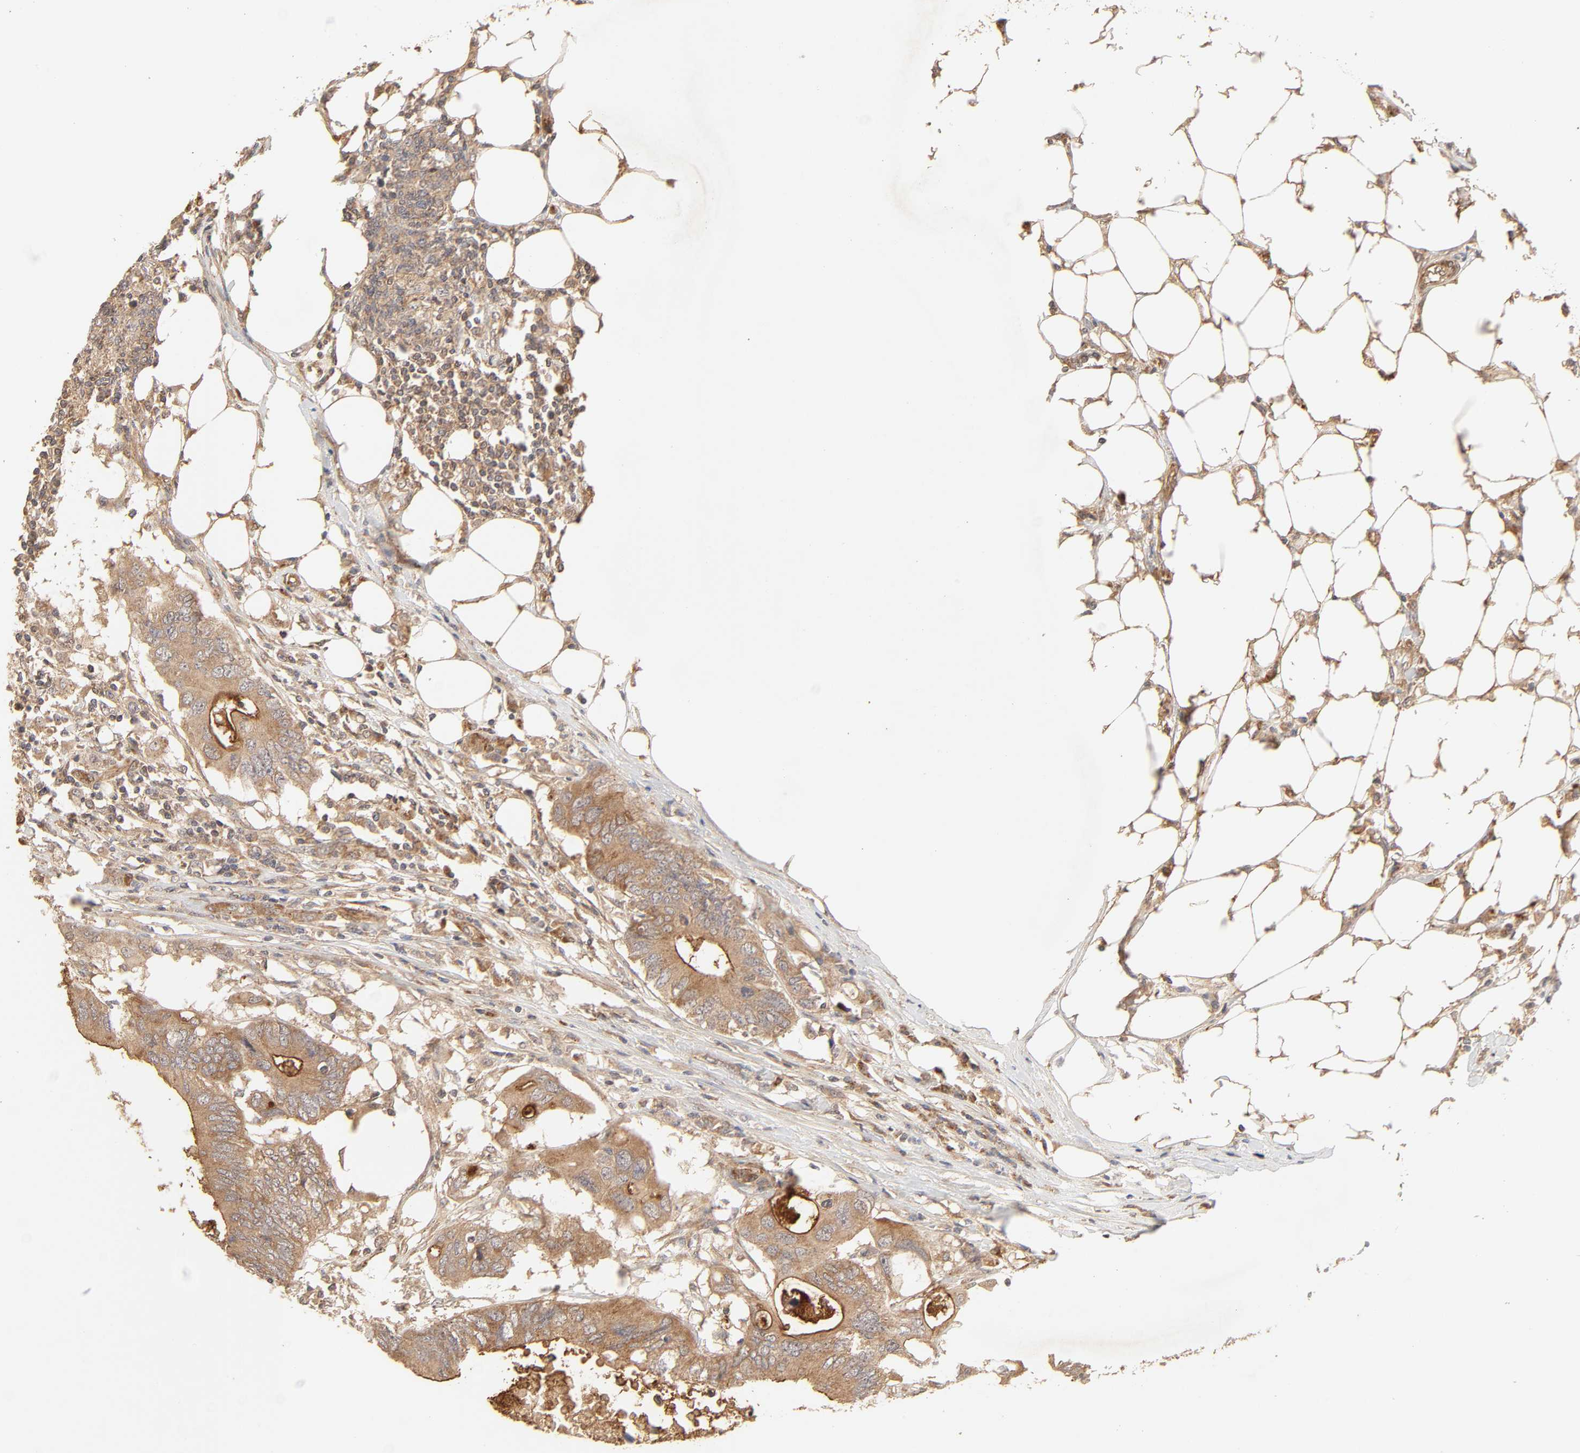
{"staining": {"intensity": "strong", "quantity": ">75%", "location": "cytoplasmic/membranous"}, "tissue": "colorectal cancer", "cell_type": "Tumor cells", "image_type": "cancer", "snomed": [{"axis": "morphology", "description": "Adenocarcinoma, NOS"}, {"axis": "topography", "description": "Colon"}], "caption": "Brown immunohistochemical staining in colorectal cancer reveals strong cytoplasmic/membranous positivity in about >75% of tumor cells. (DAB = brown stain, brightfield microscopy at high magnification).", "gene": "EPS8", "patient": {"sex": "male", "age": 71}}